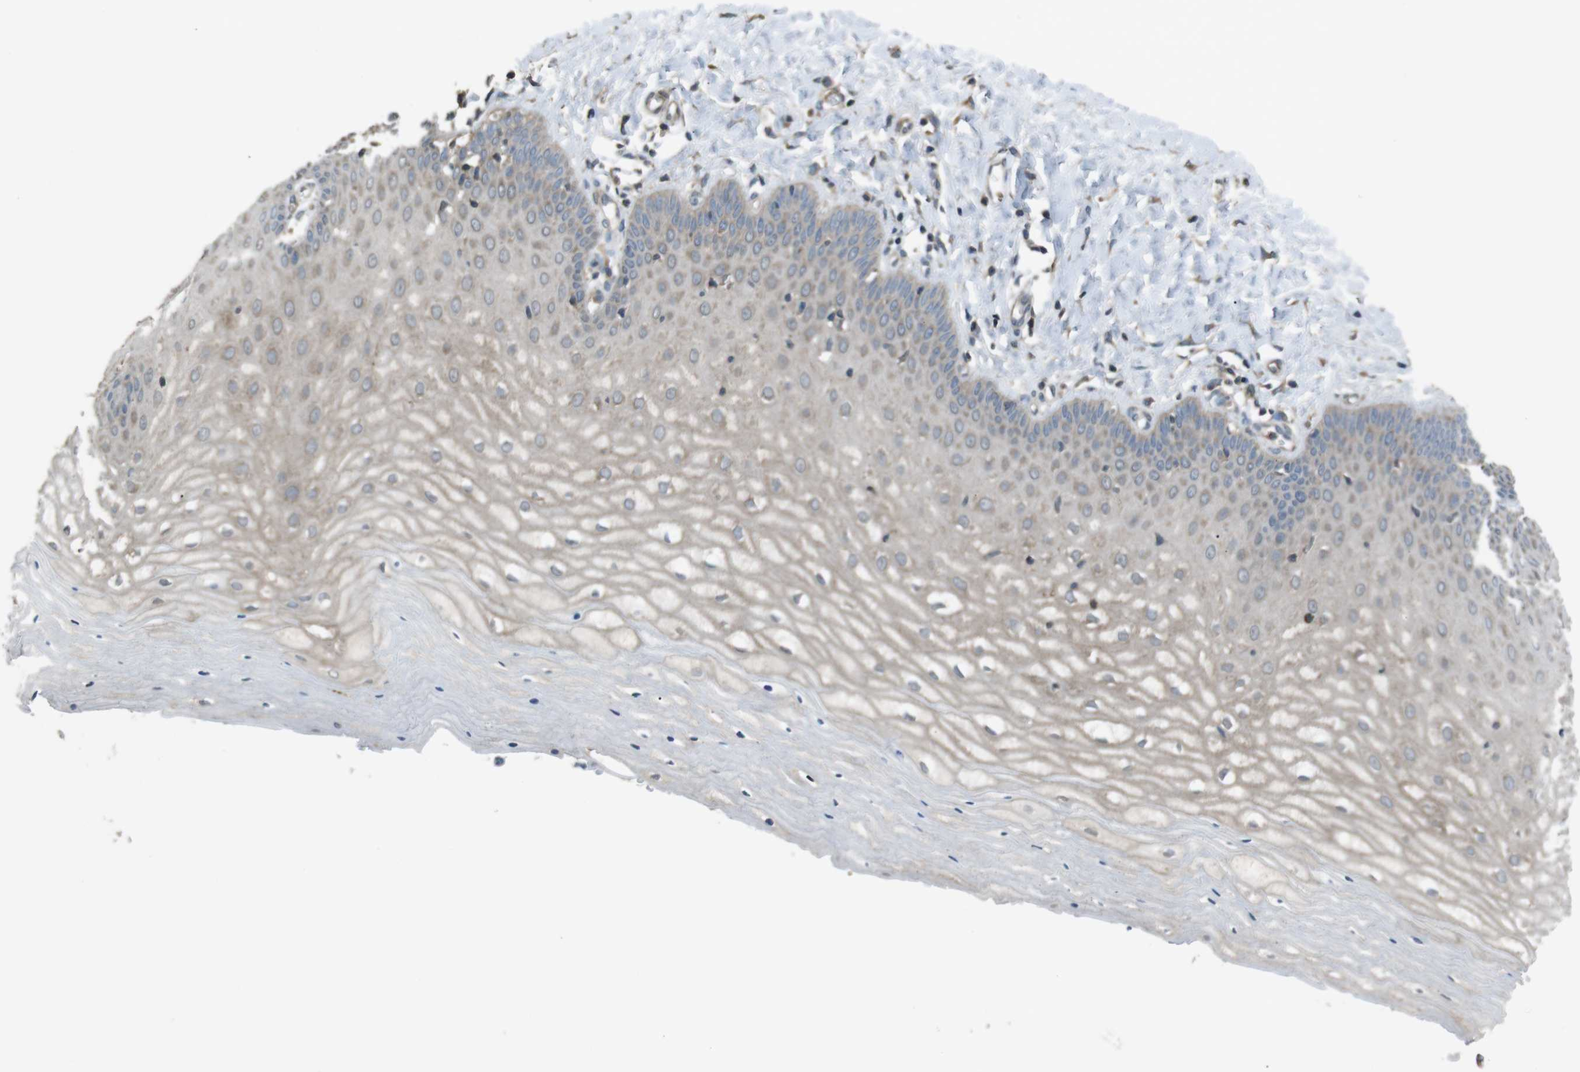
{"staining": {"intensity": "moderate", "quantity": ">75%", "location": "cytoplasmic/membranous"}, "tissue": "cervix", "cell_type": "Glandular cells", "image_type": "normal", "snomed": [{"axis": "morphology", "description": "Normal tissue, NOS"}, {"axis": "topography", "description": "Cervix"}], "caption": "IHC (DAB (3,3'-diaminobenzidine)) staining of unremarkable cervix demonstrates moderate cytoplasmic/membranous protein expression in about >75% of glandular cells.", "gene": "FUT2", "patient": {"sex": "female", "age": 55}}